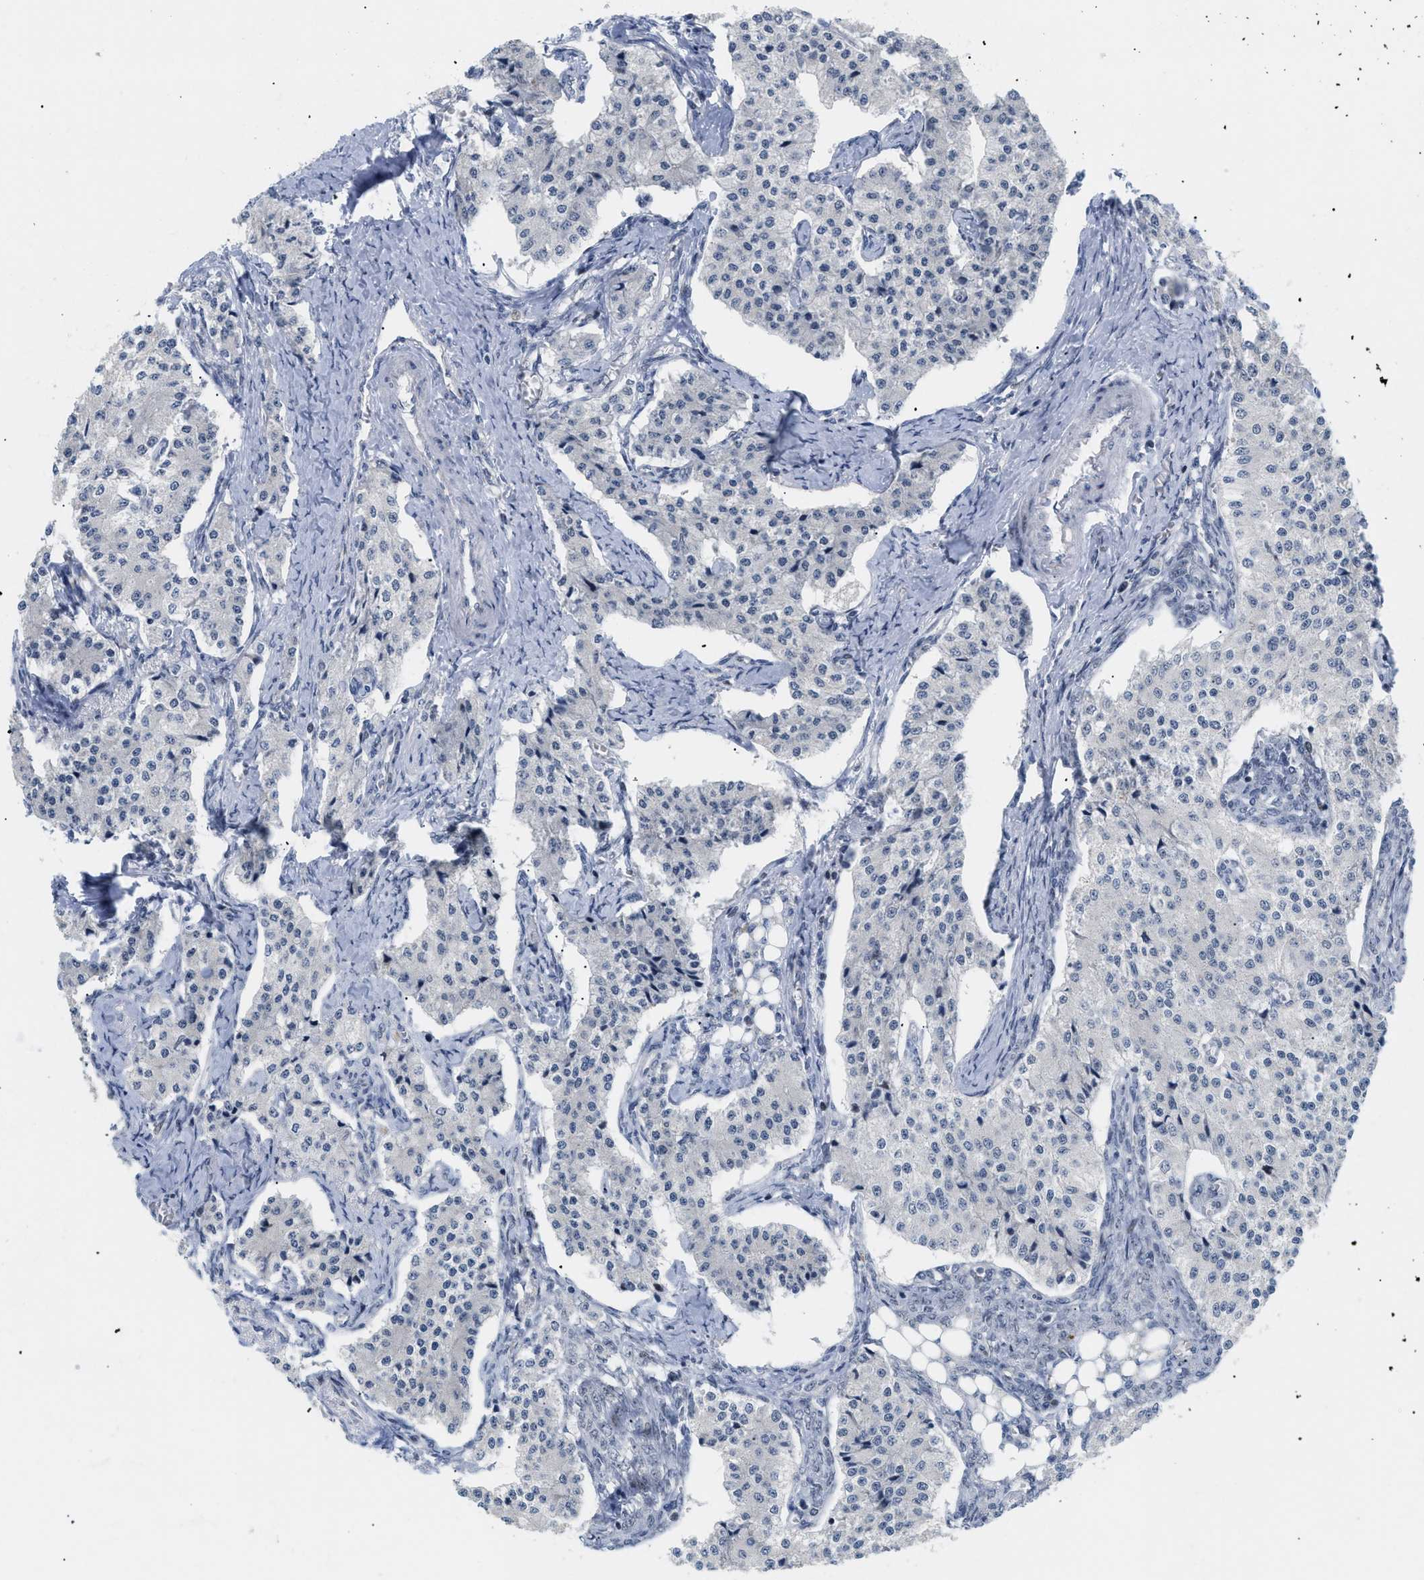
{"staining": {"intensity": "negative", "quantity": "none", "location": "none"}, "tissue": "carcinoid", "cell_type": "Tumor cells", "image_type": "cancer", "snomed": [{"axis": "morphology", "description": "Carcinoid, malignant, NOS"}, {"axis": "topography", "description": "Colon"}], "caption": "A histopathology image of human carcinoid is negative for staining in tumor cells. Brightfield microscopy of IHC stained with DAB (brown) and hematoxylin (blue), captured at high magnification.", "gene": "MED1", "patient": {"sex": "female", "age": 52}}